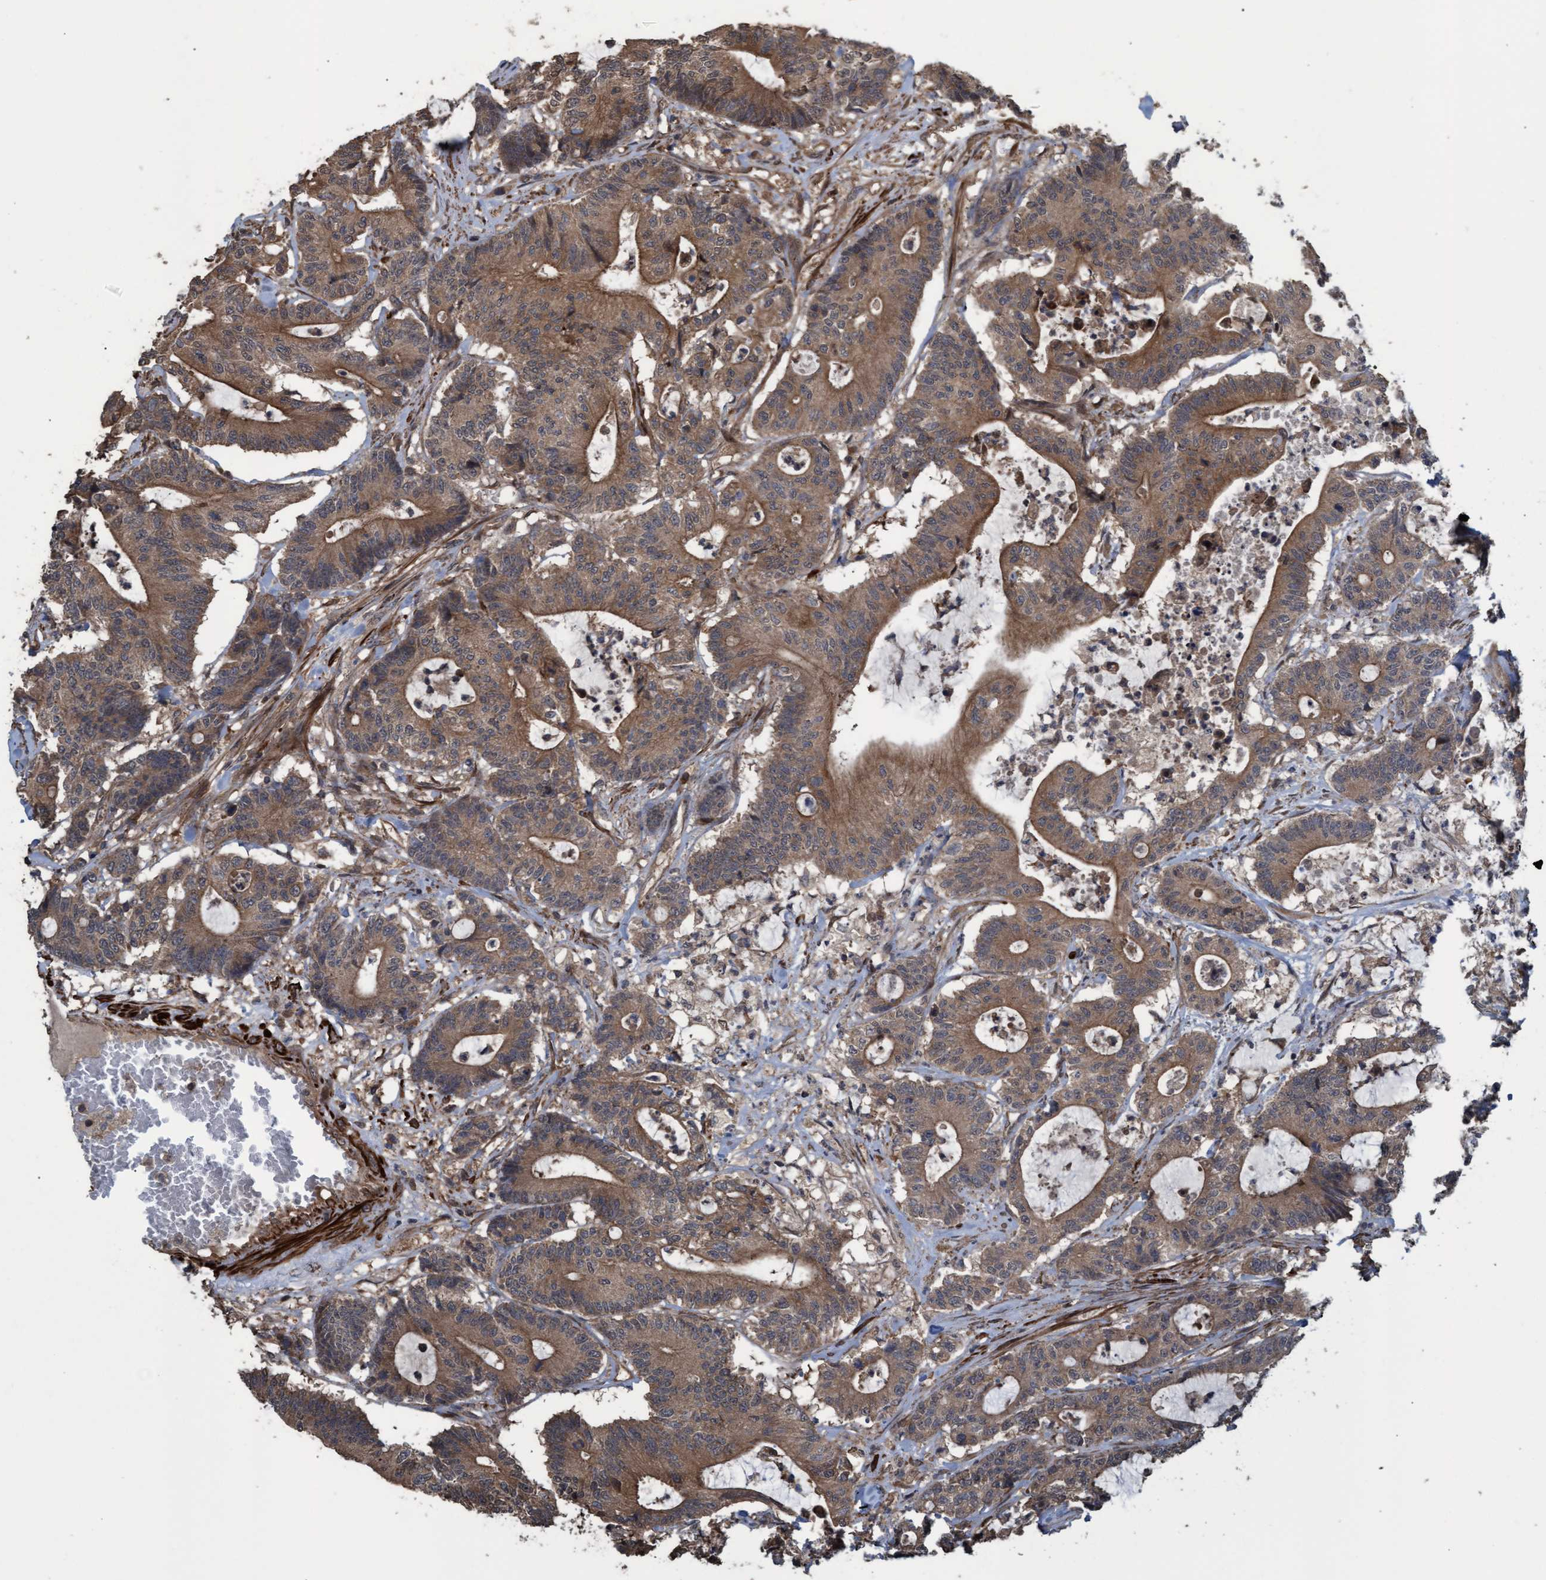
{"staining": {"intensity": "moderate", "quantity": ">75%", "location": "cytoplasmic/membranous"}, "tissue": "colorectal cancer", "cell_type": "Tumor cells", "image_type": "cancer", "snomed": [{"axis": "morphology", "description": "Adenocarcinoma, NOS"}, {"axis": "topography", "description": "Colon"}], "caption": "A medium amount of moderate cytoplasmic/membranous staining is seen in approximately >75% of tumor cells in colorectal adenocarcinoma tissue. (IHC, brightfield microscopy, high magnification).", "gene": "GGT6", "patient": {"sex": "female", "age": 84}}